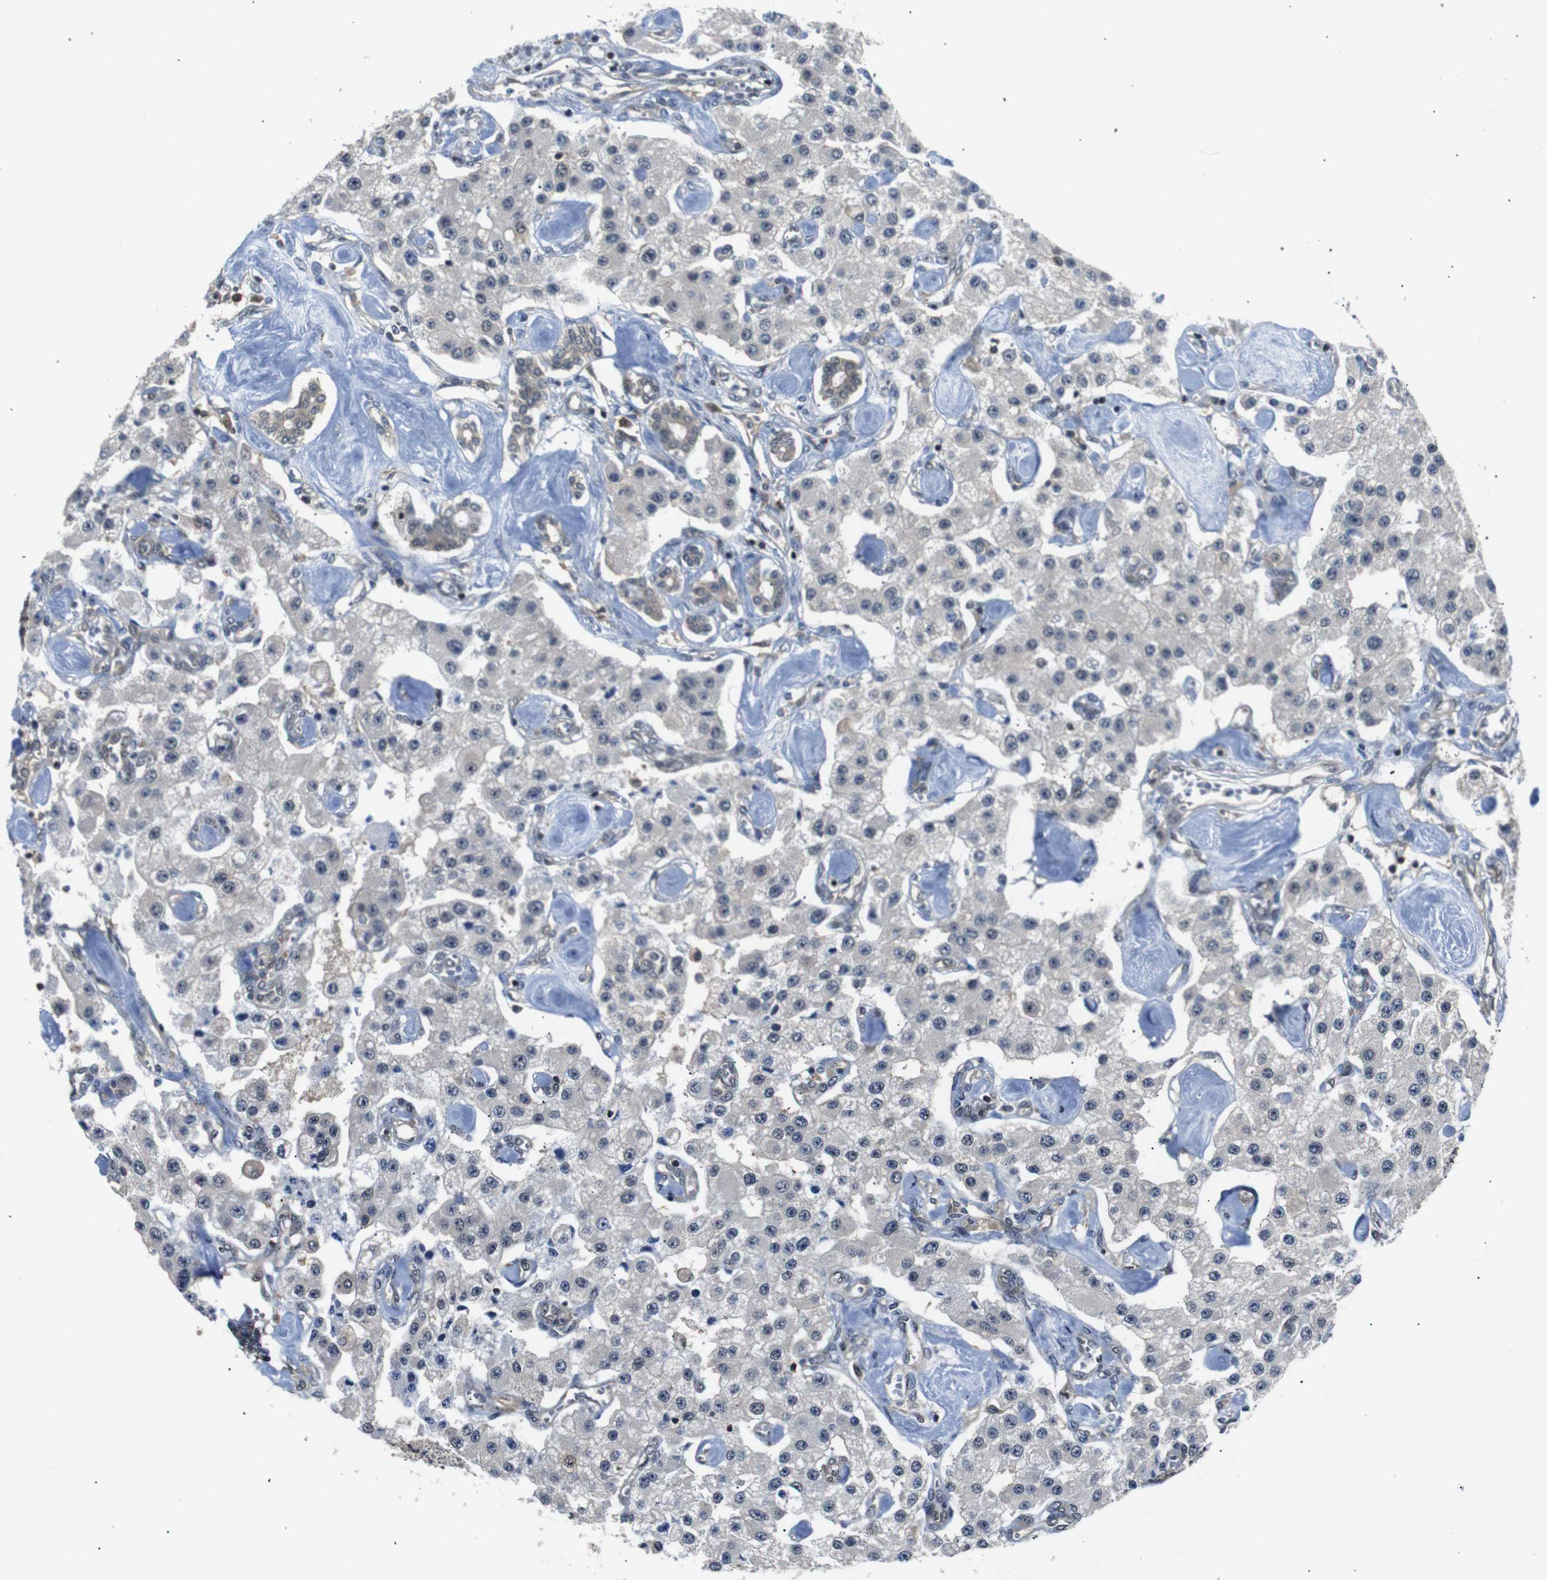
{"staining": {"intensity": "negative", "quantity": "none", "location": "none"}, "tissue": "carcinoid", "cell_type": "Tumor cells", "image_type": "cancer", "snomed": [{"axis": "morphology", "description": "Carcinoid, malignant, NOS"}, {"axis": "topography", "description": "Pancreas"}], "caption": "Carcinoid (malignant) was stained to show a protein in brown. There is no significant expression in tumor cells. (Brightfield microscopy of DAB IHC at high magnification).", "gene": "UBXN1", "patient": {"sex": "male", "age": 41}}